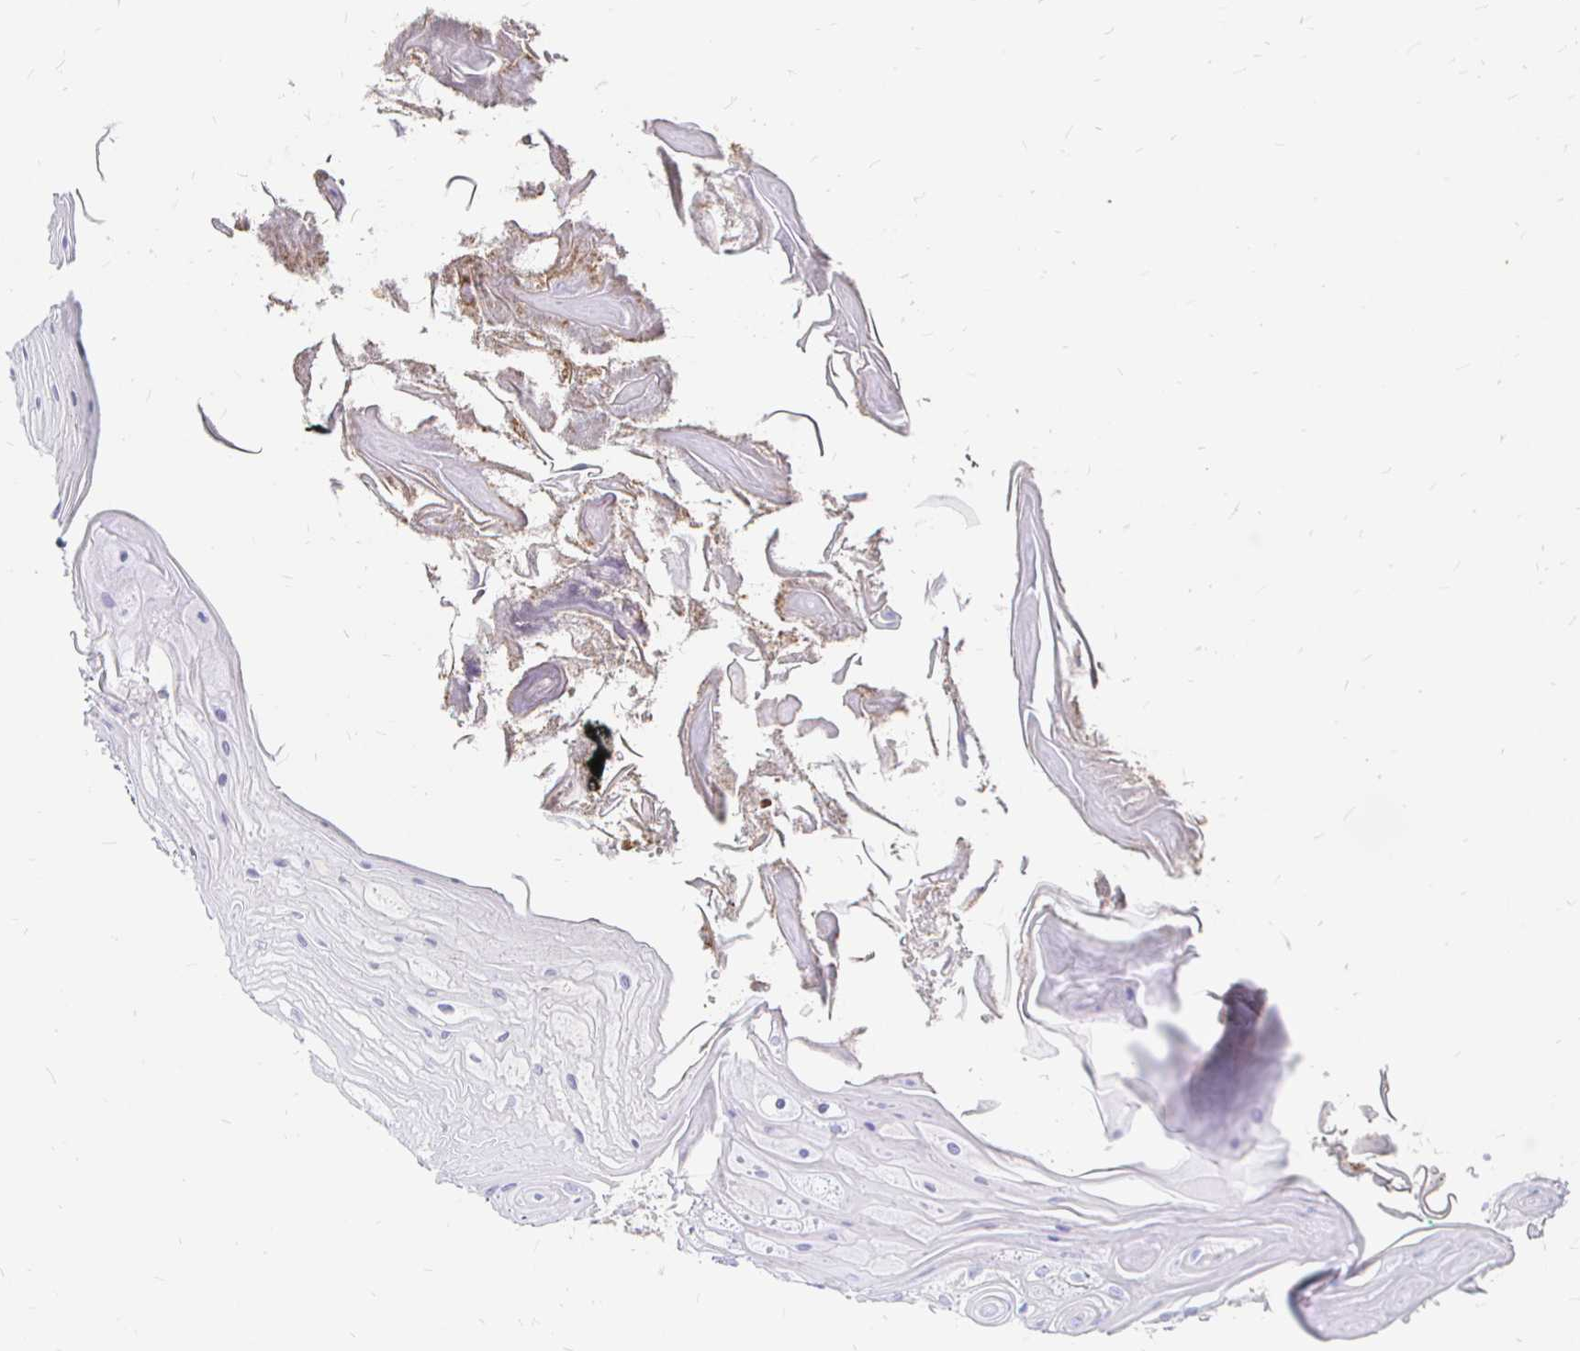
{"staining": {"intensity": "negative", "quantity": "none", "location": "none"}, "tissue": "oral mucosa", "cell_type": "Squamous epithelial cells", "image_type": "normal", "snomed": [{"axis": "morphology", "description": "Normal tissue, NOS"}, {"axis": "topography", "description": "Oral tissue"}, {"axis": "topography", "description": "Tounge, NOS"}, {"axis": "topography", "description": "Head-Neck"}], "caption": "This is an IHC micrograph of unremarkable oral mucosa. There is no expression in squamous epithelial cells.", "gene": "PALM2AKAP2", "patient": {"sex": "female", "age": 84}}